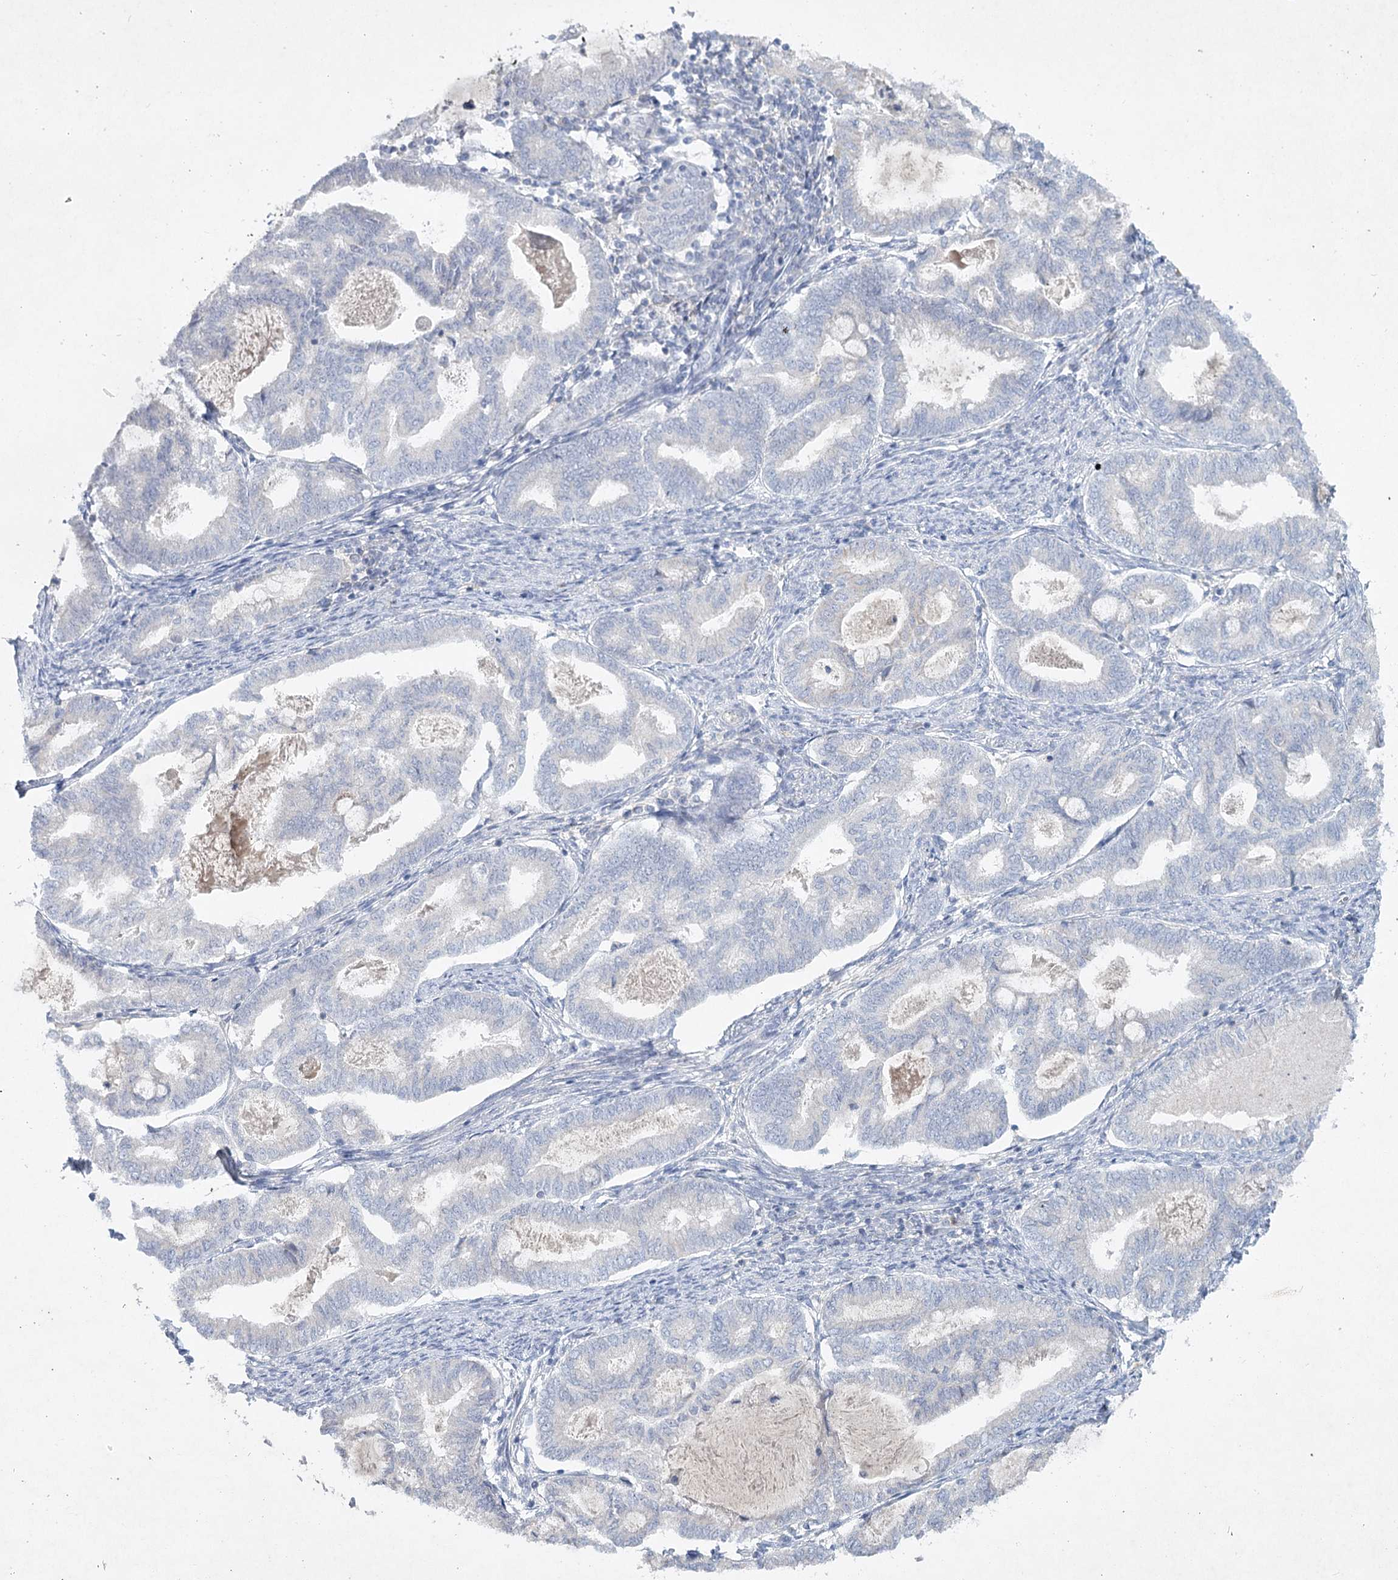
{"staining": {"intensity": "negative", "quantity": "none", "location": "none"}, "tissue": "endometrial cancer", "cell_type": "Tumor cells", "image_type": "cancer", "snomed": [{"axis": "morphology", "description": "Adenocarcinoma, NOS"}, {"axis": "topography", "description": "Endometrium"}], "caption": "IHC image of neoplastic tissue: human endometrial cancer (adenocarcinoma) stained with DAB (3,3'-diaminobenzidine) demonstrates no significant protein positivity in tumor cells.", "gene": "MAP3K13", "patient": {"sex": "female", "age": 79}}